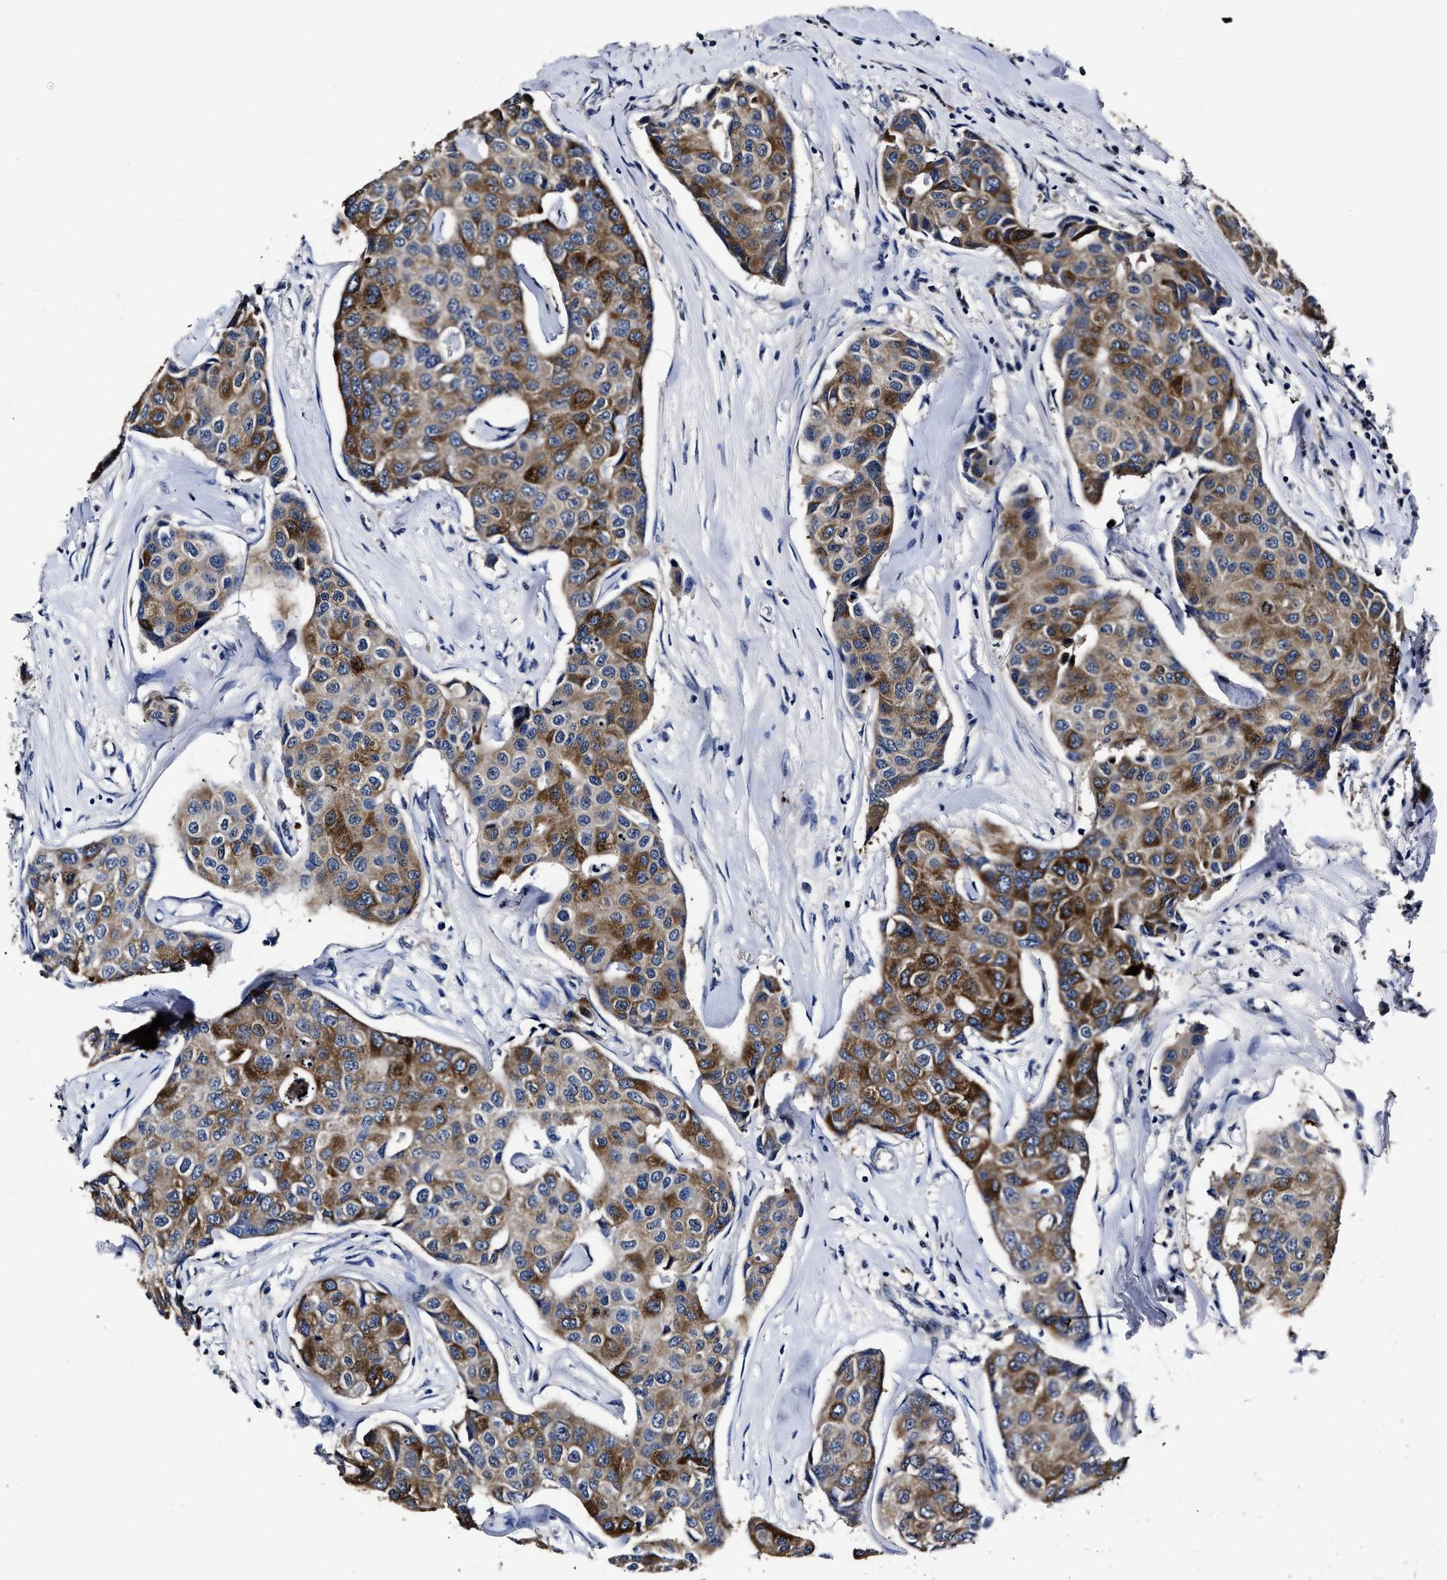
{"staining": {"intensity": "strong", "quantity": ">75%", "location": "cytoplasmic/membranous"}, "tissue": "breast cancer", "cell_type": "Tumor cells", "image_type": "cancer", "snomed": [{"axis": "morphology", "description": "Duct carcinoma"}, {"axis": "topography", "description": "Breast"}], "caption": "Tumor cells exhibit high levels of strong cytoplasmic/membranous expression in about >75% of cells in human breast cancer (infiltrating ductal carcinoma).", "gene": "OLFML2A", "patient": {"sex": "female", "age": 80}}